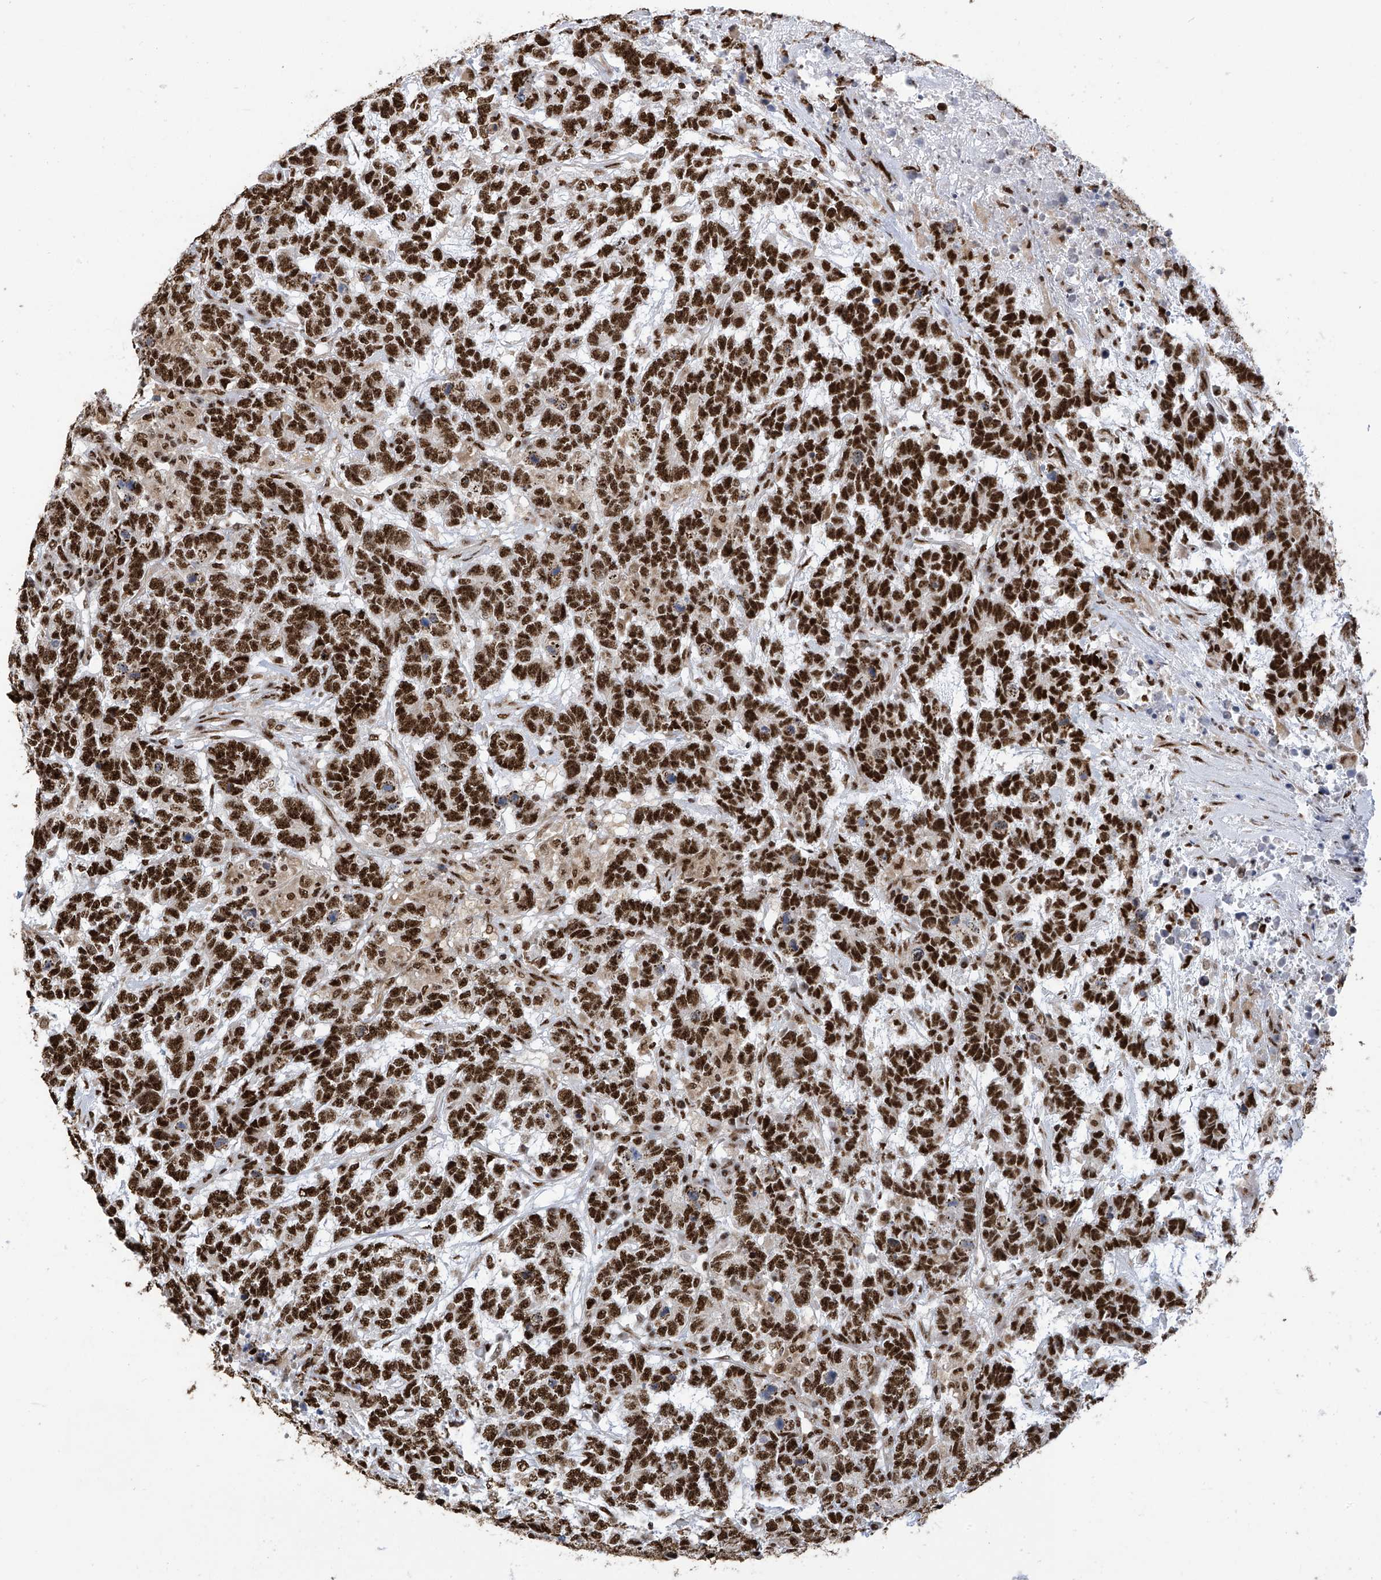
{"staining": {"intensity": "strong", "quantity": ">75%", "location": "nuclear"}, "tissue": "testis cancer", "cell_type": "Tumor cells", "image_type": "cancer", "snomed": [{"axis": "morphology", "description": "Carcinoma, Embryonal, NOS"}, {"axis": "topography", "description": "Testis"}], "caption": "Human embryonal carcinoma (testis) stained with a brown dye shows strong nuclear positive positivity in about >75% of tumor cells.", "gene": "APLF", "patient": {"sex": "male", "age": 26}}